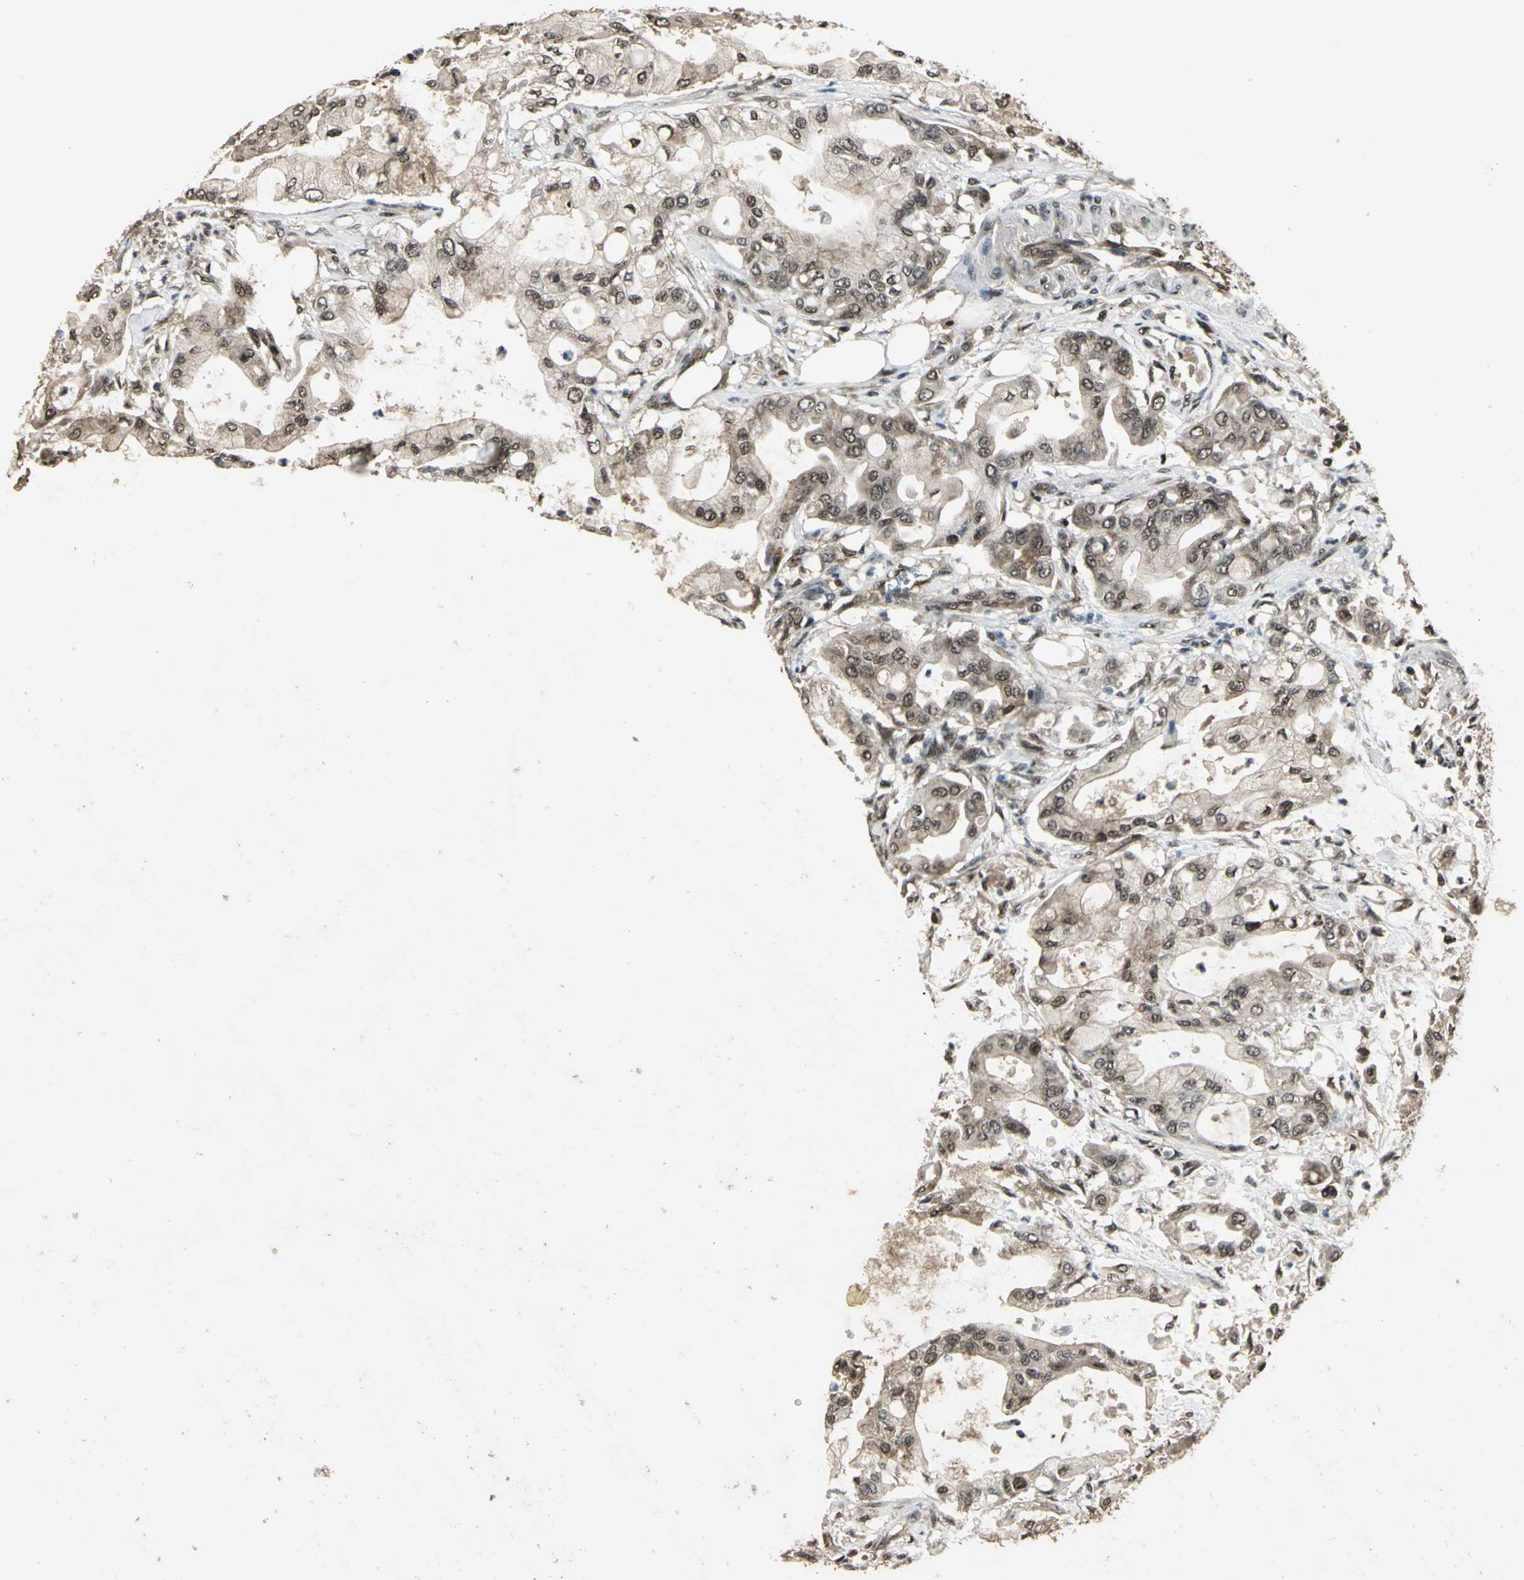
{"staining": {"intensity": "weak", "quantity": "25%-75%", "location": "cytoplasmic/membranous,nuclear"}, "tissue": "pancreatic cancer", "cell_type": "Tumor cells", "image_type": "cancer", "snomed": [{"axis": "morphology", "description": "Adenocarcinoma, NOS"}, {"axis": "morphology", "description": "Adenocarcinoma, metastatic, NOS"}, {"axis": "topography", "description": "Lymph node"}, {"axis": "topography", "description": "Pancreas"}, {"axis": "topography", "description": "Duodenum"}], "caption": "A histopathology image showing weak cytoplasmic/membranous and nuclear staining in approximately 25%-75% of tumor cells in pancreatic metastatic adenocarcinoma, as visualized by brown immunohistochemical staining.", "gene": "PSMC3", "patient": {"sex": "female", "age": 64}}